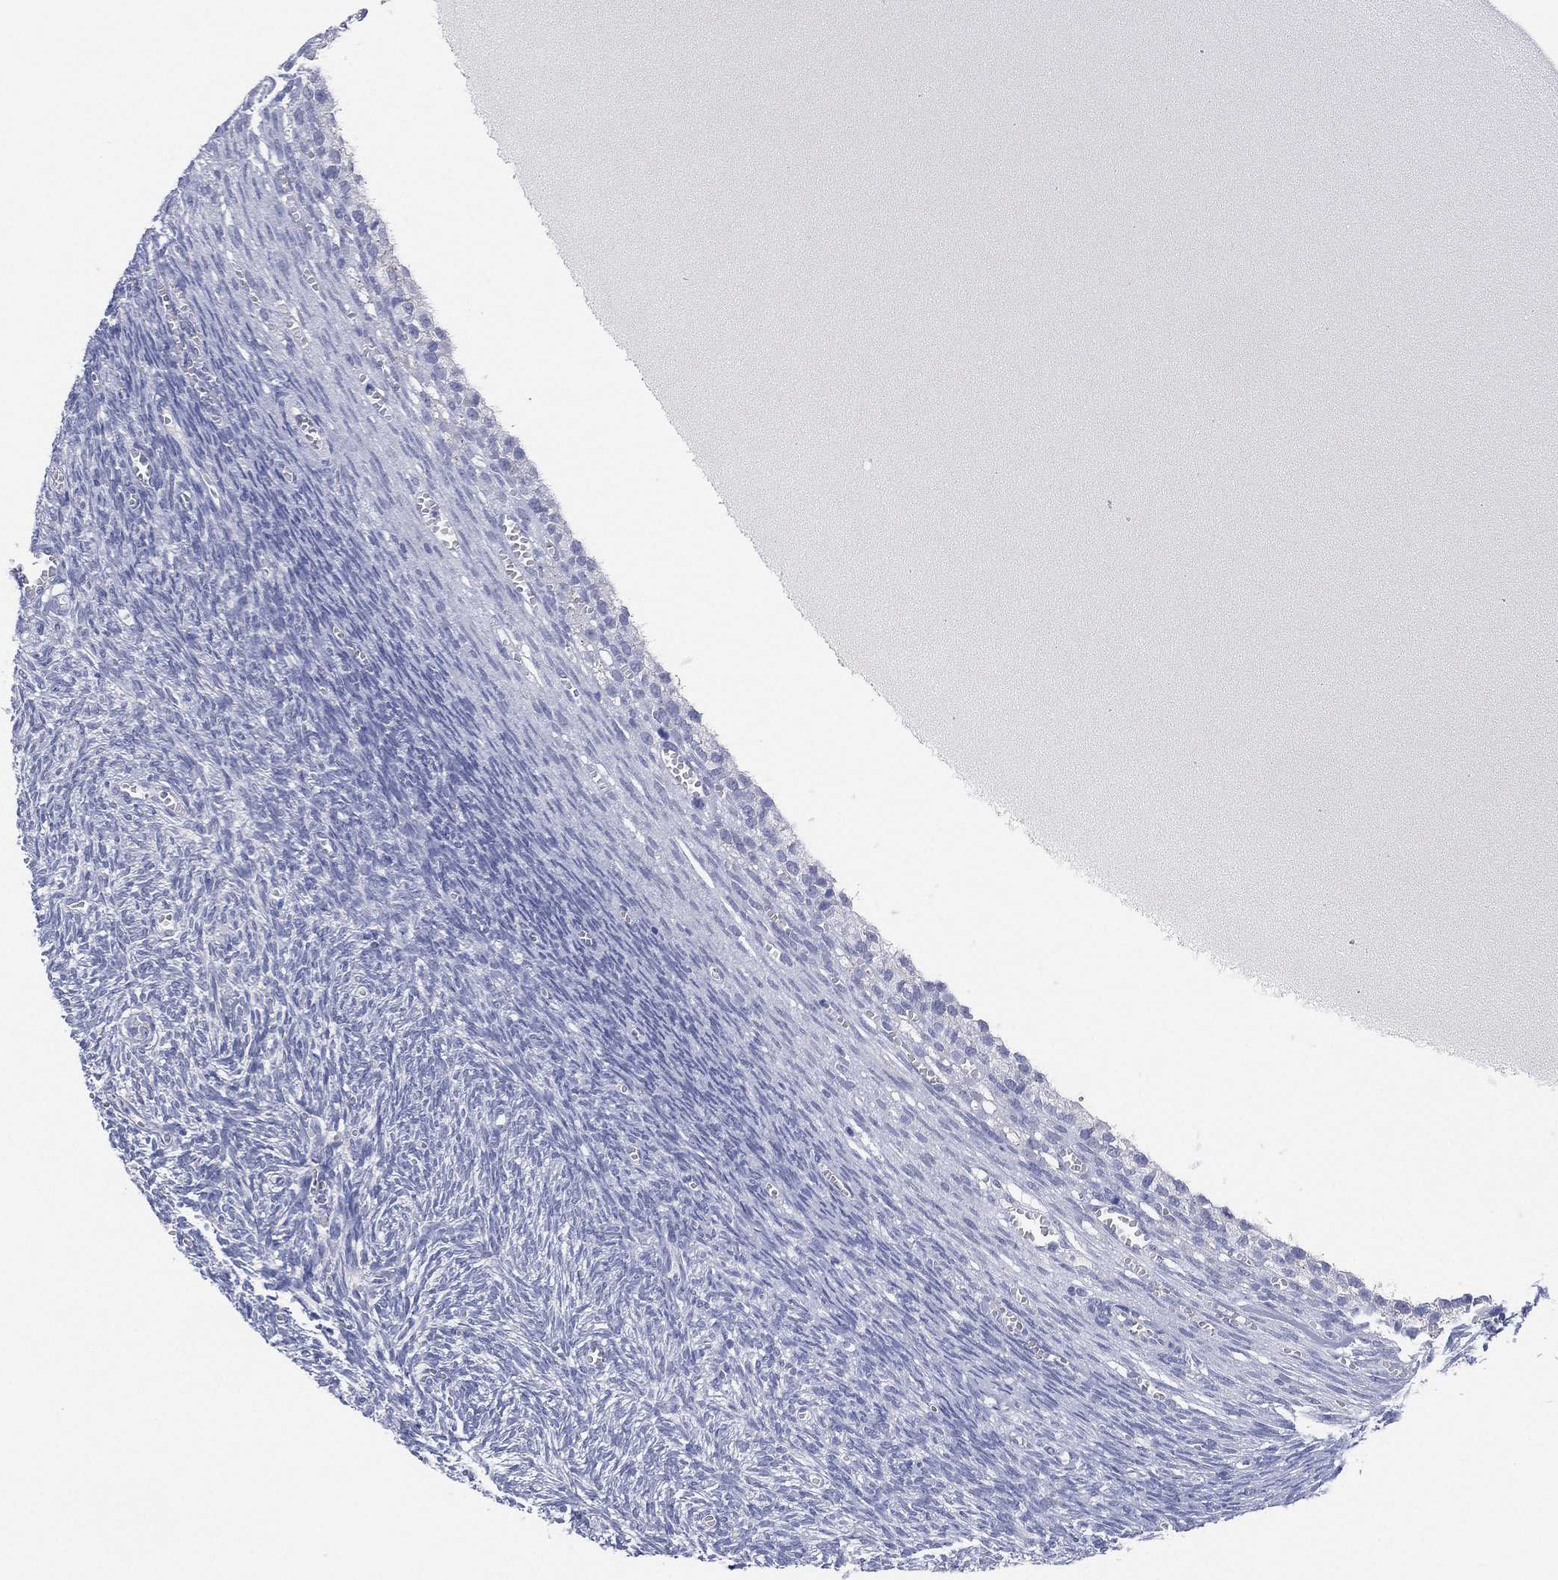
{"staining": {"intensity": "negative", "quantity": "none", "location": "none"}, "tissue": "ovary", "cell_type": "Follicle cells", "image_type": "normal", "snomed": [{"axis": "morphology", "description": "Normal tissue, NOS"}, {"axis": "topography", "description": "Ovary"}], "caption": "The IHC image has no significant positivity in follicle cells of ovary.", "gene": "C5orf46", "patient": {"sex": "female", "age": 43}}